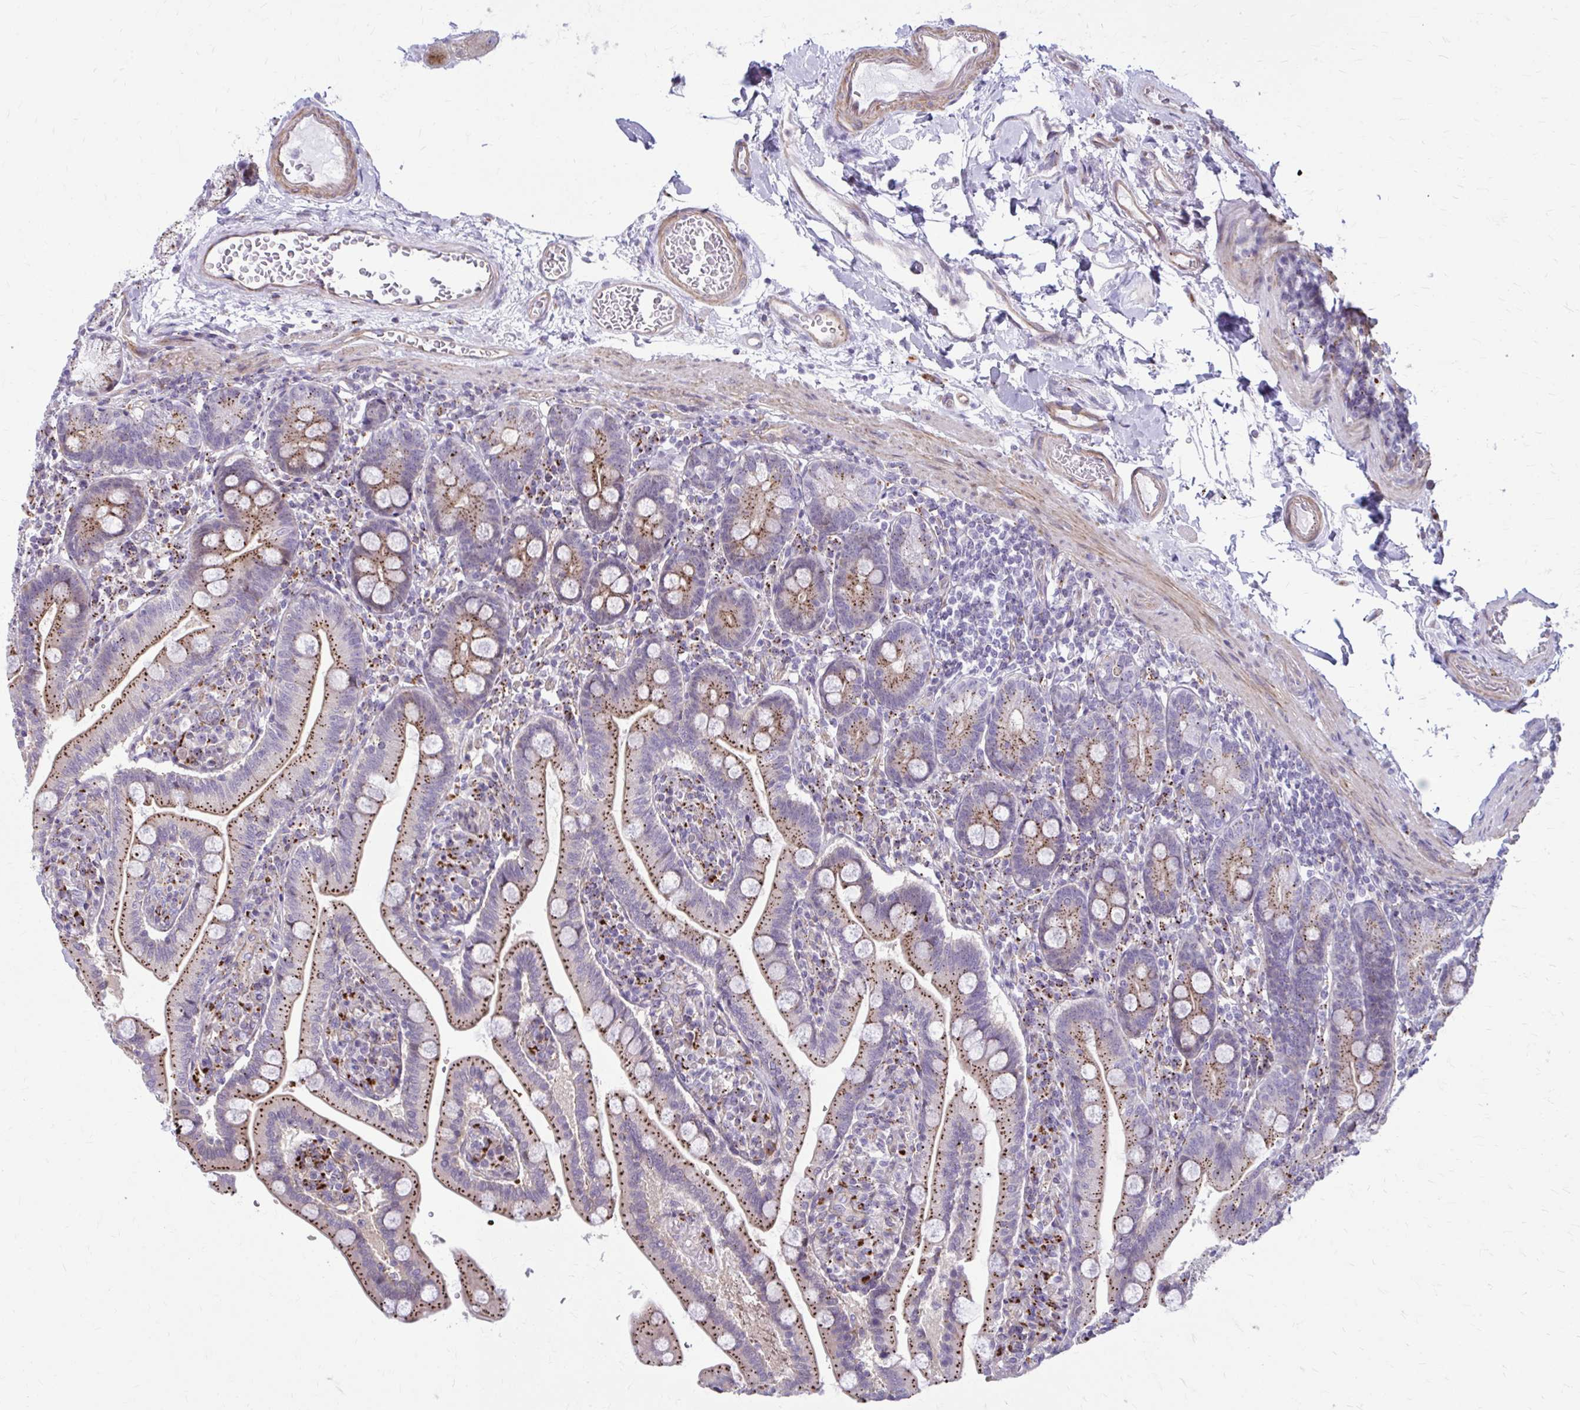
{"staining": {"intensity": "strong", "quantity": ">75%", "location": "cytoplasmic/membranous"}, "tissue": "duodenum", "cell_type": "Glandular cells", "image_type": "normal", "snomed": [{"axis": "morphology", "description": "Normal tissue, NOS"}, {"axis": "topography", "description": "Duodenum"}], "caption": "Duodenum stained for a protein reveals strong cytoplasmic/membranous positivity in glandular cells. (DAB (3,3'-diaminobenzidine) = brown stain, brightfield microscopy at high magnification).", "gene": "LRRC4B", "patient": {"sex": "female", "age": 67}}